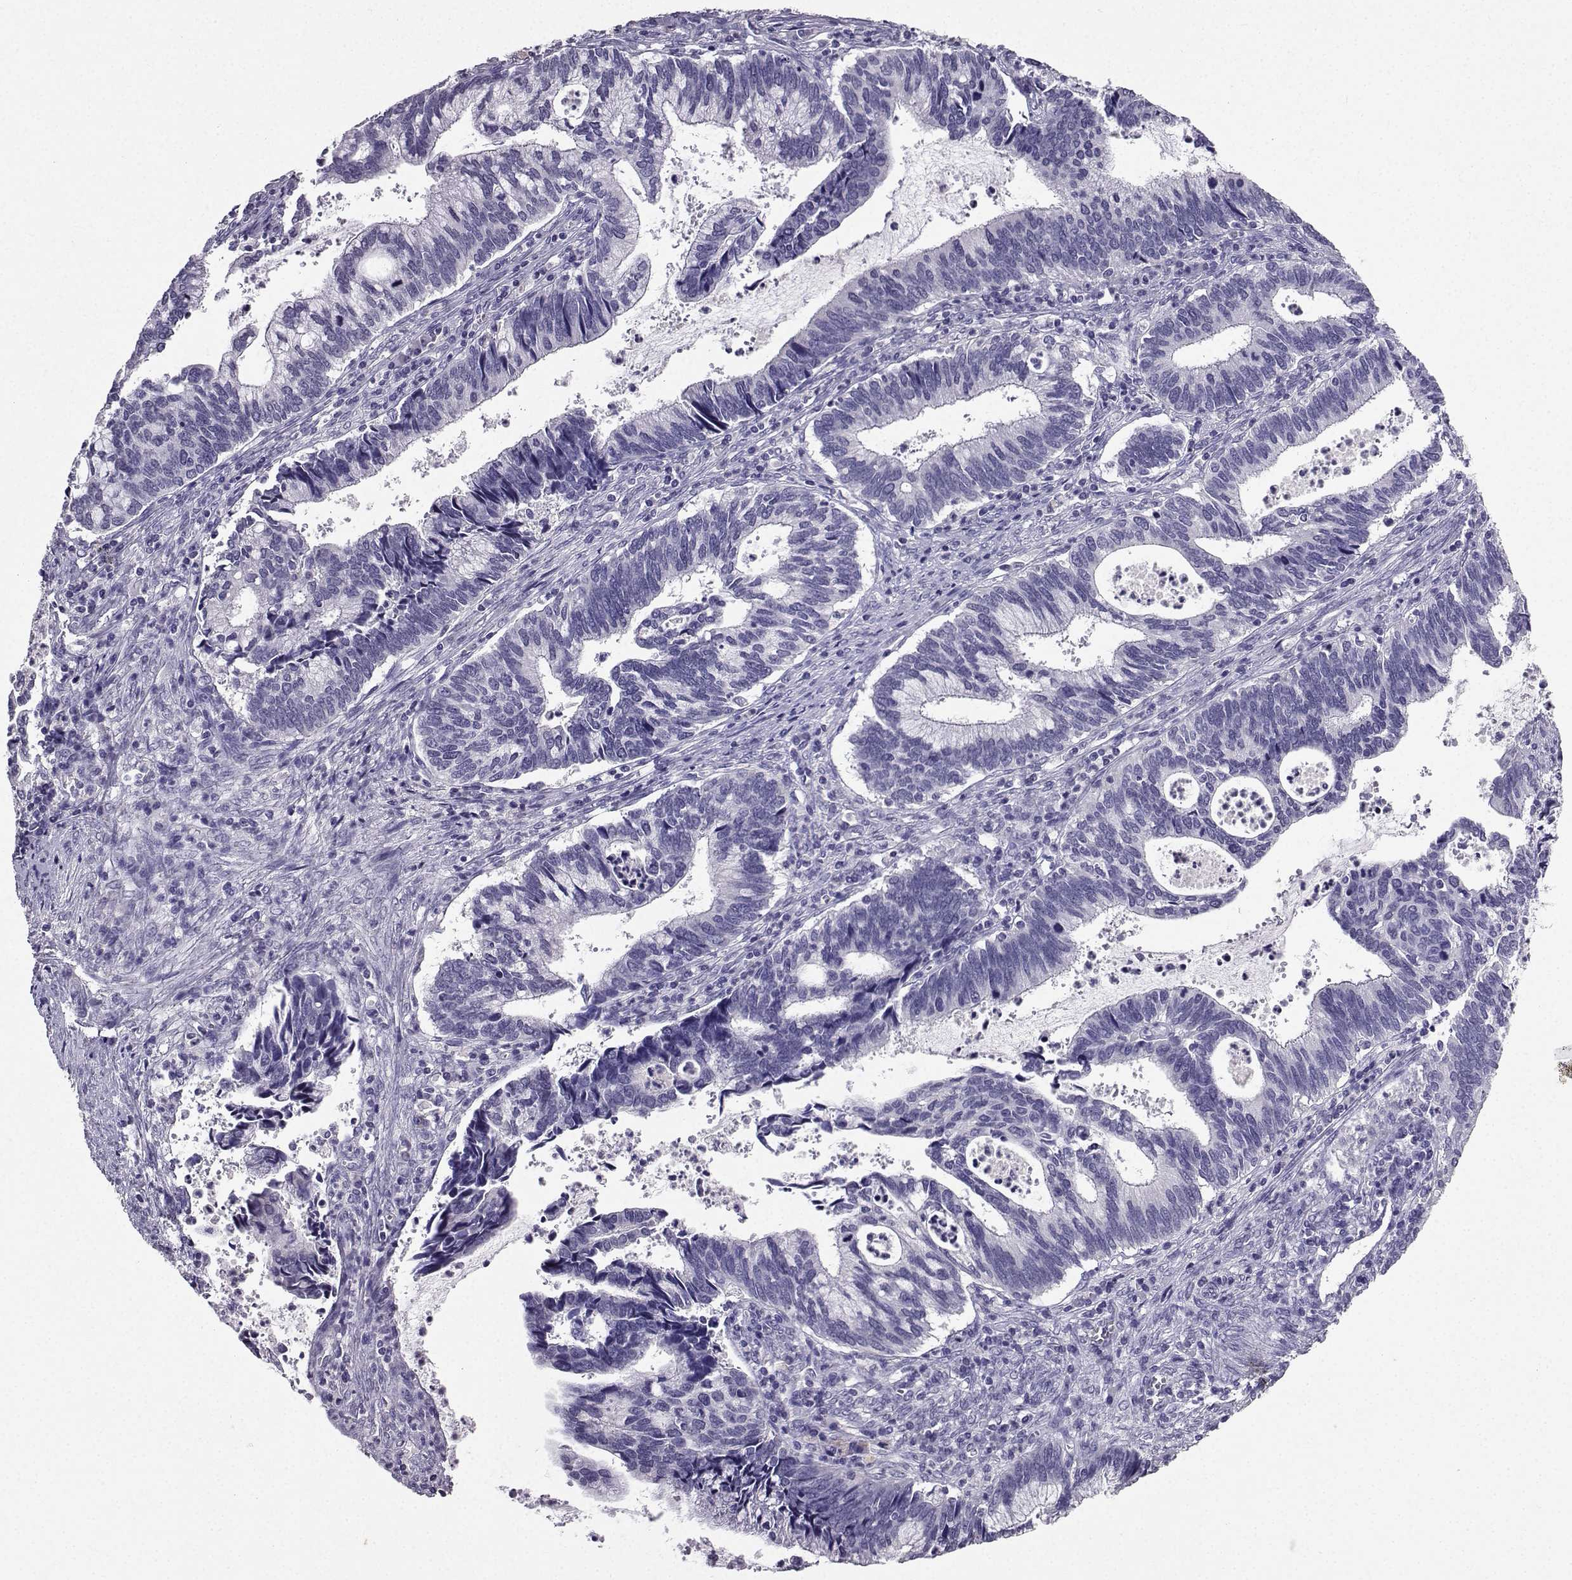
{"staining": {"intensity": "negative", "quantity": "none", "location": "none"}, "tissue": "cervical cancer", "cell_type": "Tumor cells", "image_type": "cancer", "snomed": [{"axis": "morphology", "description": "Adenocarcinoma, NOS"}, {"axis": "topography", "description": "Cervix"}], "caption": "Immunohistochemistry (IHC) image of neoplastic tissue: human cervical cancer (adenocarcinoma) stained with DAB (3,3'-diaminobenzidine) exhibits no significant protein expression in tumor cells.", "gene": "SPAG11B", "patient": {"sex": "female", "age": 42}}